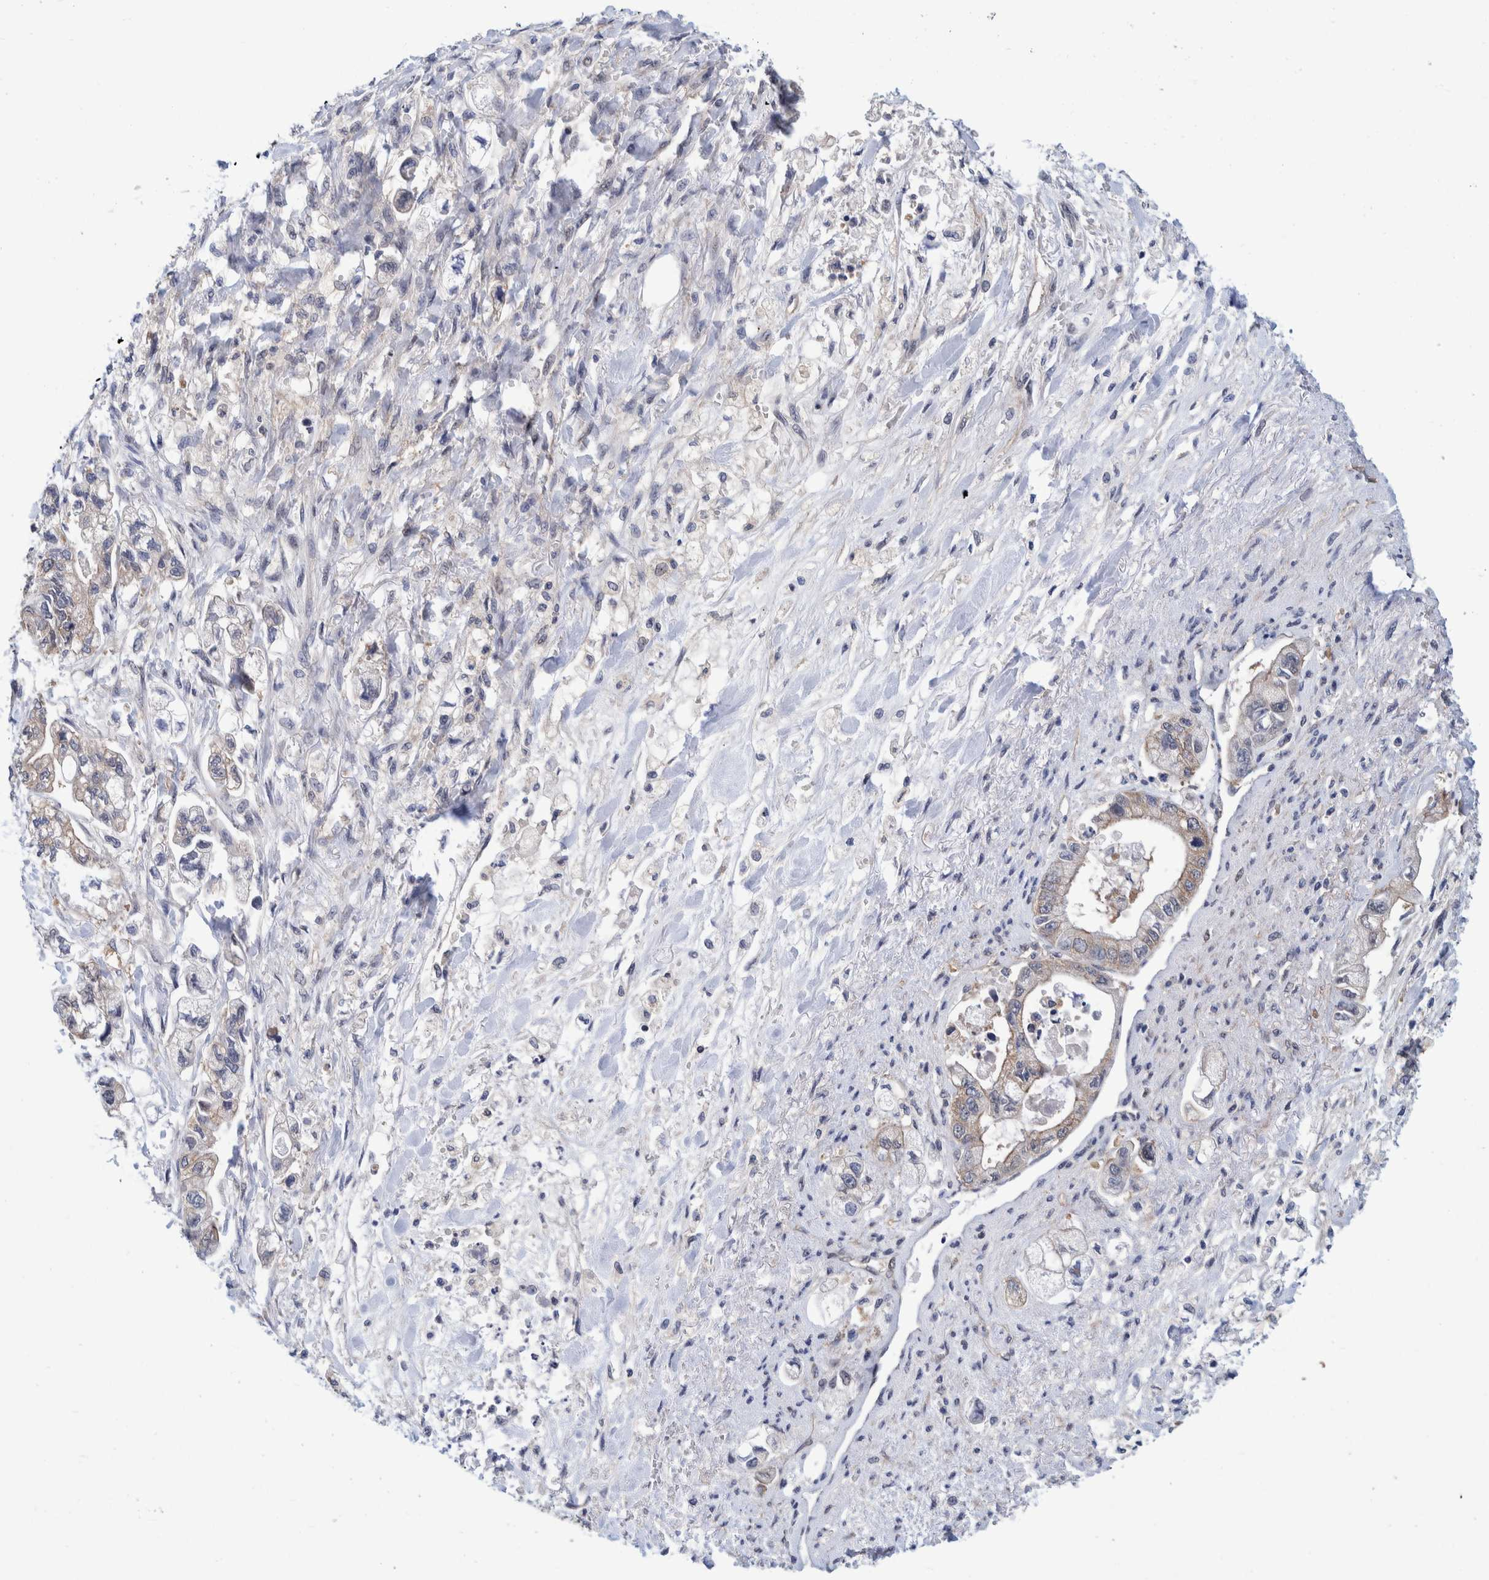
{"staining": {"intensity": "weak", "quantity": "<25%", "location": "cytoplasmic/membranous"}, "tissue": "stomach cancer", "cell_type": "Tumor cells", "image_type": "cancer", "snomed": [{"axis": "morphology", "description": "Normal tissue, NOS"}, {"axis": "morphology", "description": "Adenocarcinoma, NOS"}, {"axis": "topography", "description": "Stomach"}], "caption": "IHC photomicrograph of neoplastic tissue: human stomach adenocarcinoma stained with DAB demonstrates no significant protein staining in tumor cells.", "gene": "PFAS", "patient": {"sex": "male", "age": 62}}